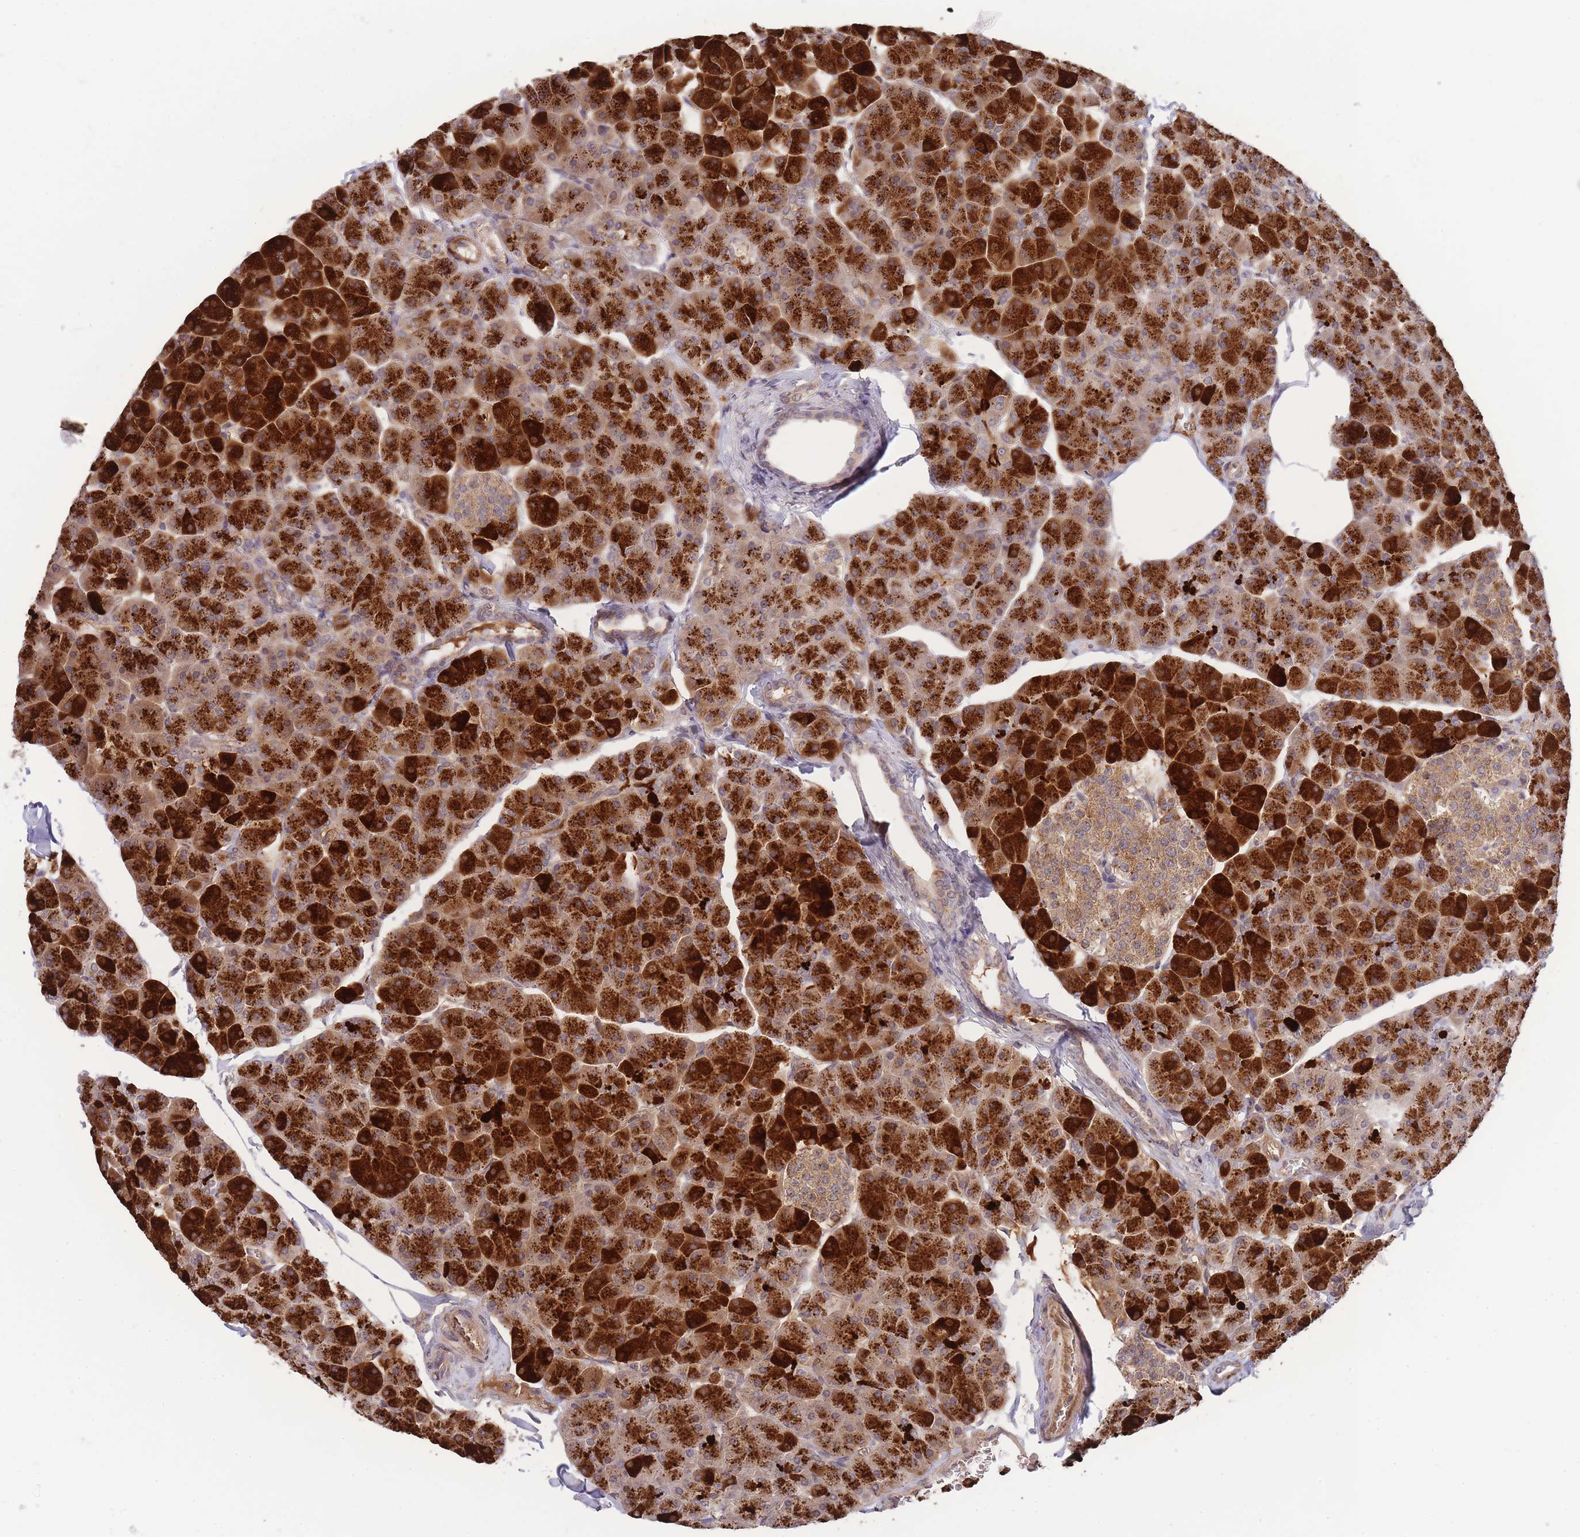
{"staining": {"intensity": "strong", "quantity": ">75%", "location": "cytoplasmic/membranous"}, "tissue": "pancreas", "cell_type": "Exocrine glandular cells", "image_type": "normal", "snomed": [{"axis": "morphology", "description": "Normal tissue, NOS"}, {"axis": "topography", "description": "Pancreas"}], "caption": "High-power microscopy captured an immunohistochemistry (IHC) photomicrograph of unremarkable pancreas, revealing strong cytoplasmic/membranous staining in about >75% of exocrine glandular cells. (DAB (3,3'-diaminobenzidine) IHC with brightfield microscopy, high magnification).", "gene": "RALGDS", "patient": {"sex": "male", "age": 35}}